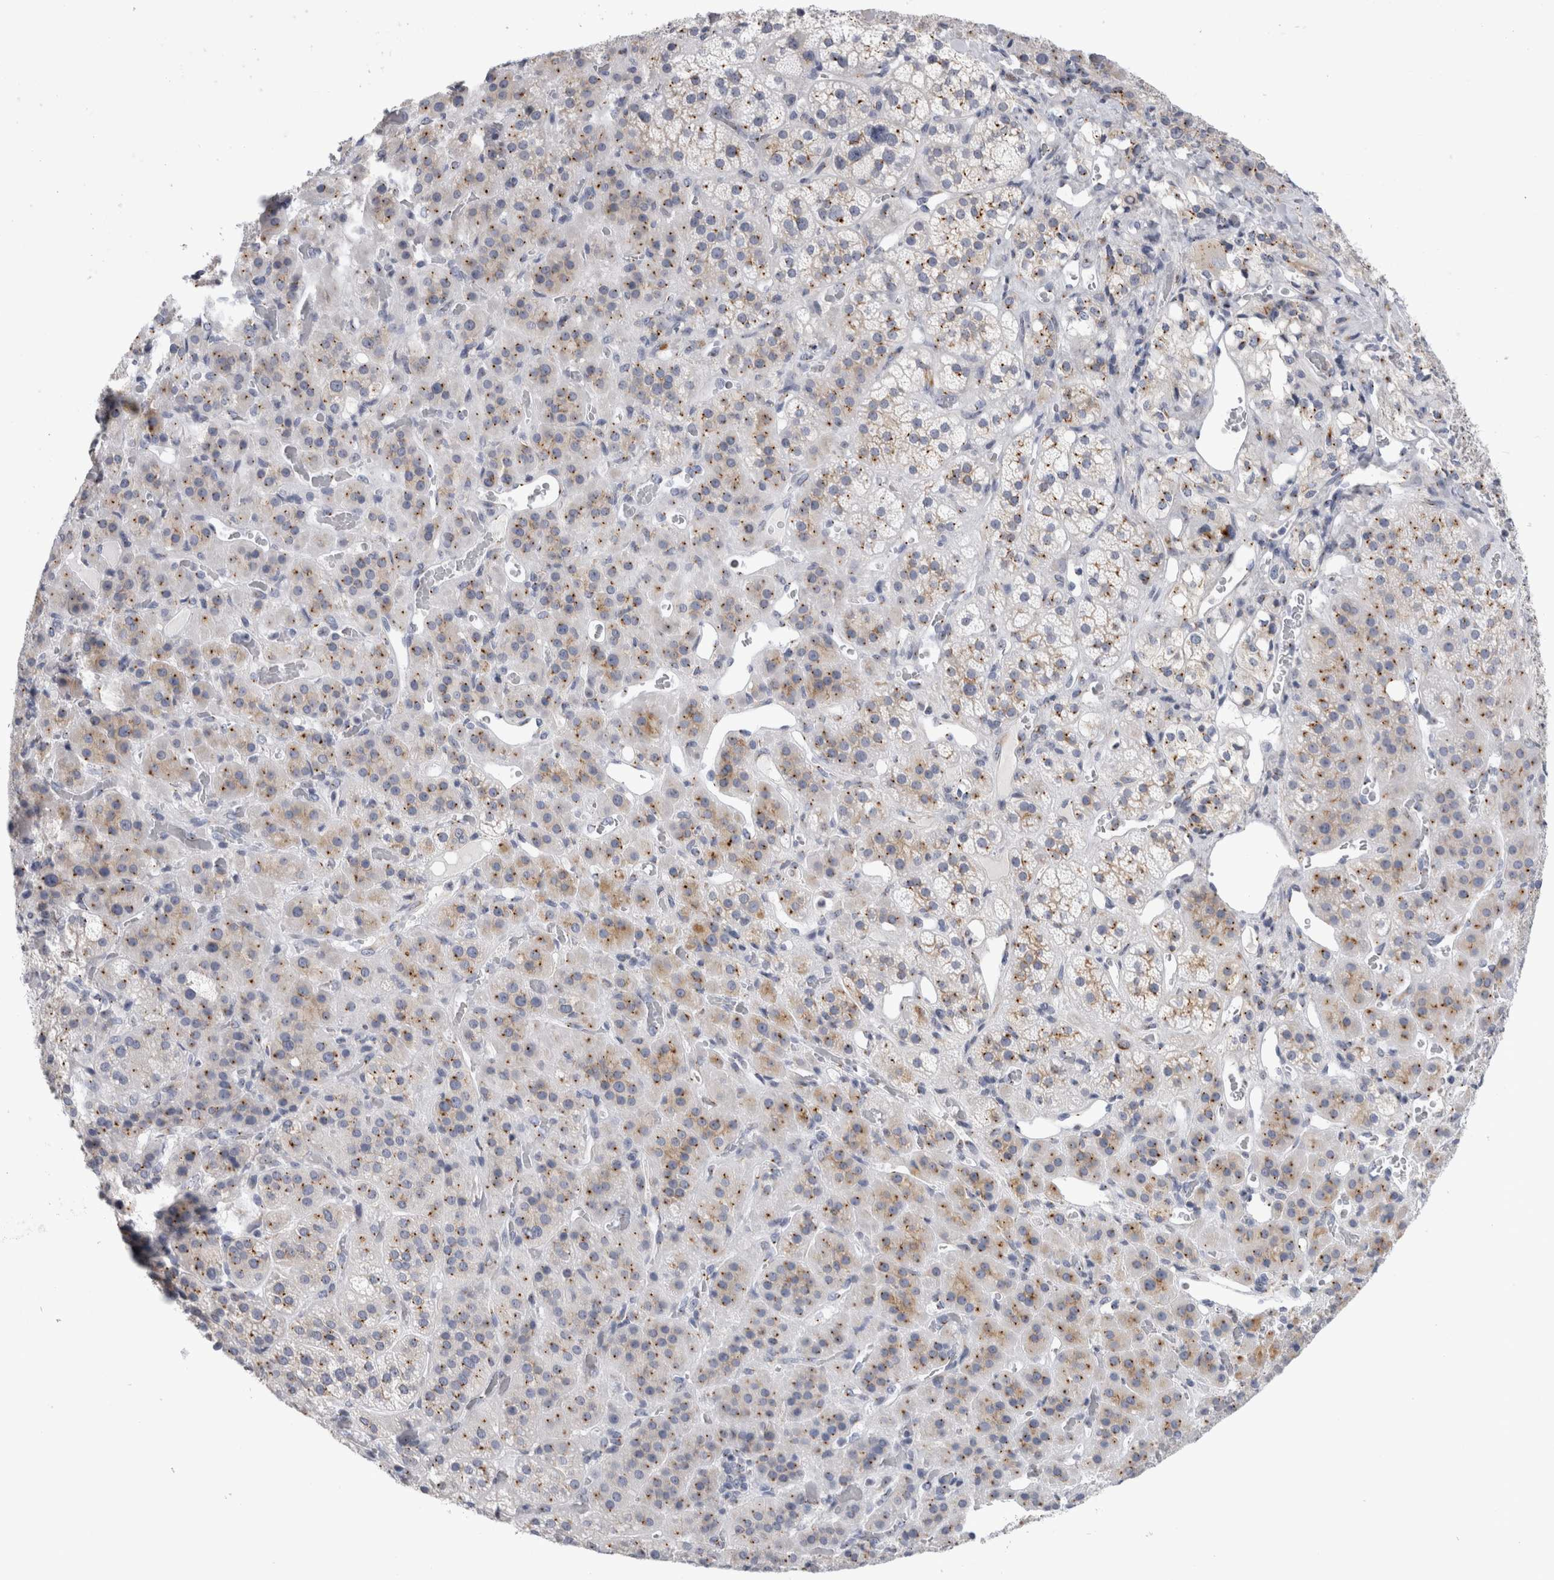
{"staining": {"intensity": "weak", "quantity": ">75%", "location": "cytoplasmic/membranous"}, "tissue": "adrenal gland", "cell_type": "Glandular cells", "image_type": "normal", "snomed": [{"axis": "morphology", "description": "Normal tissue, NOS"}, {"axis": "topography", "description": "Adrenal gland"}], "caption": "Unremarkable adrenal gland displays weak cytoplasmic/membranous positivity in approximately >75% of glandular cells (IHC, brightfield microscopy, high magnification)..", "gene": "AKAP9", "patient": {"sex": "male", "age": 57}}